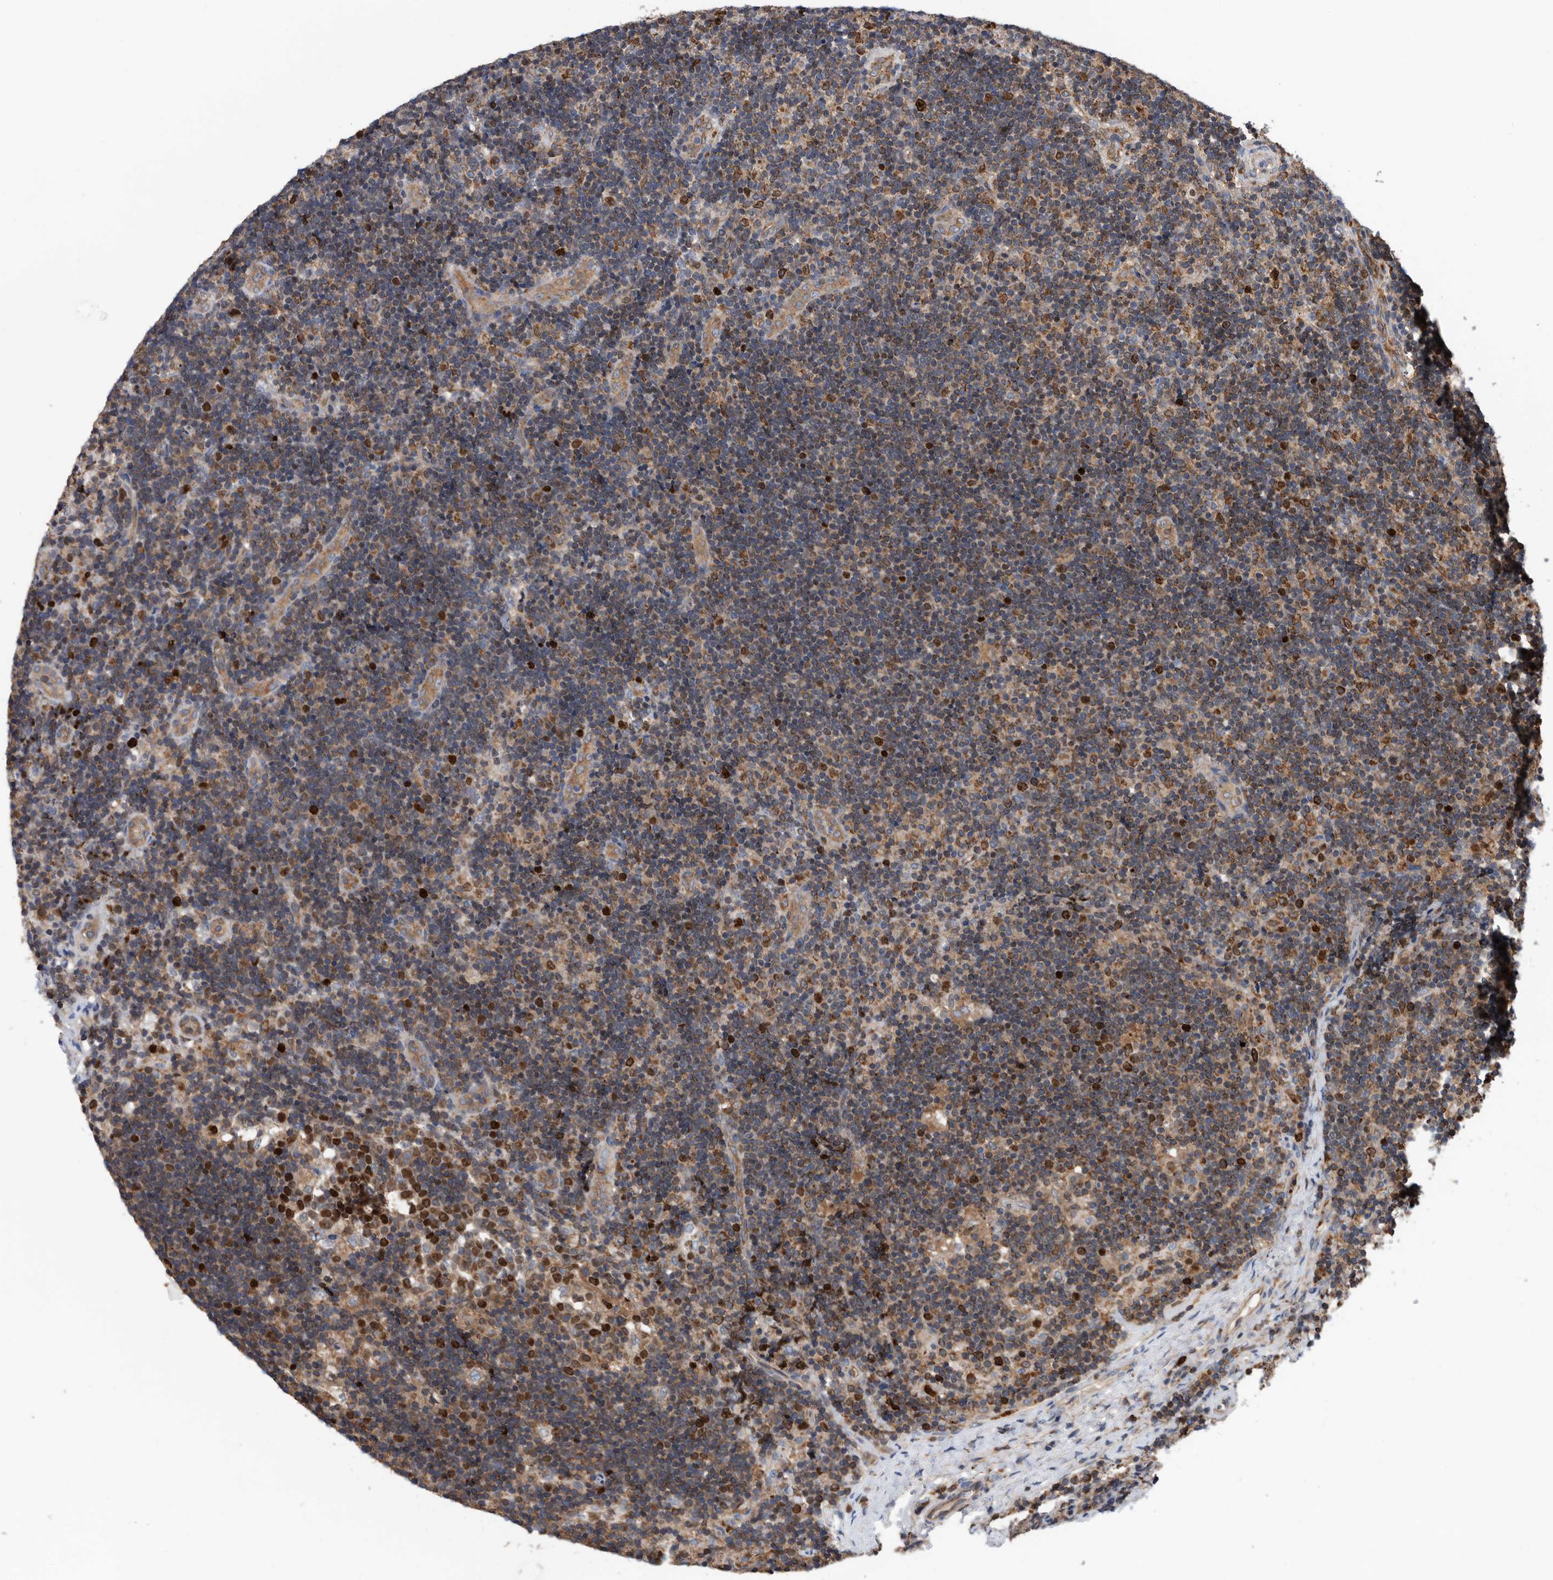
{"staining": {"intensity": "moderate", "quantity": "<25%", "location": "cytoplasmic/membranous,nuclear"}, "tissue": "lymph node", "cell_type": "Non-germinal center cells", "image_type": "normal", "snomed": [{"axis": "morphology", "description": "Normal tissue, NOS"}, {"axis": "topography", "description": "Lymph node"}], "caption": "Immunohistochemical staining of benign lymph node exhibits low levels of moderate cytoplasmic/membranous,nuclear expression in approximately <25% of non-germinal center cells. Nuclei are stained in blue.", "gene": "ATAD2", "patient": {"sex": "female", "age": 22}}